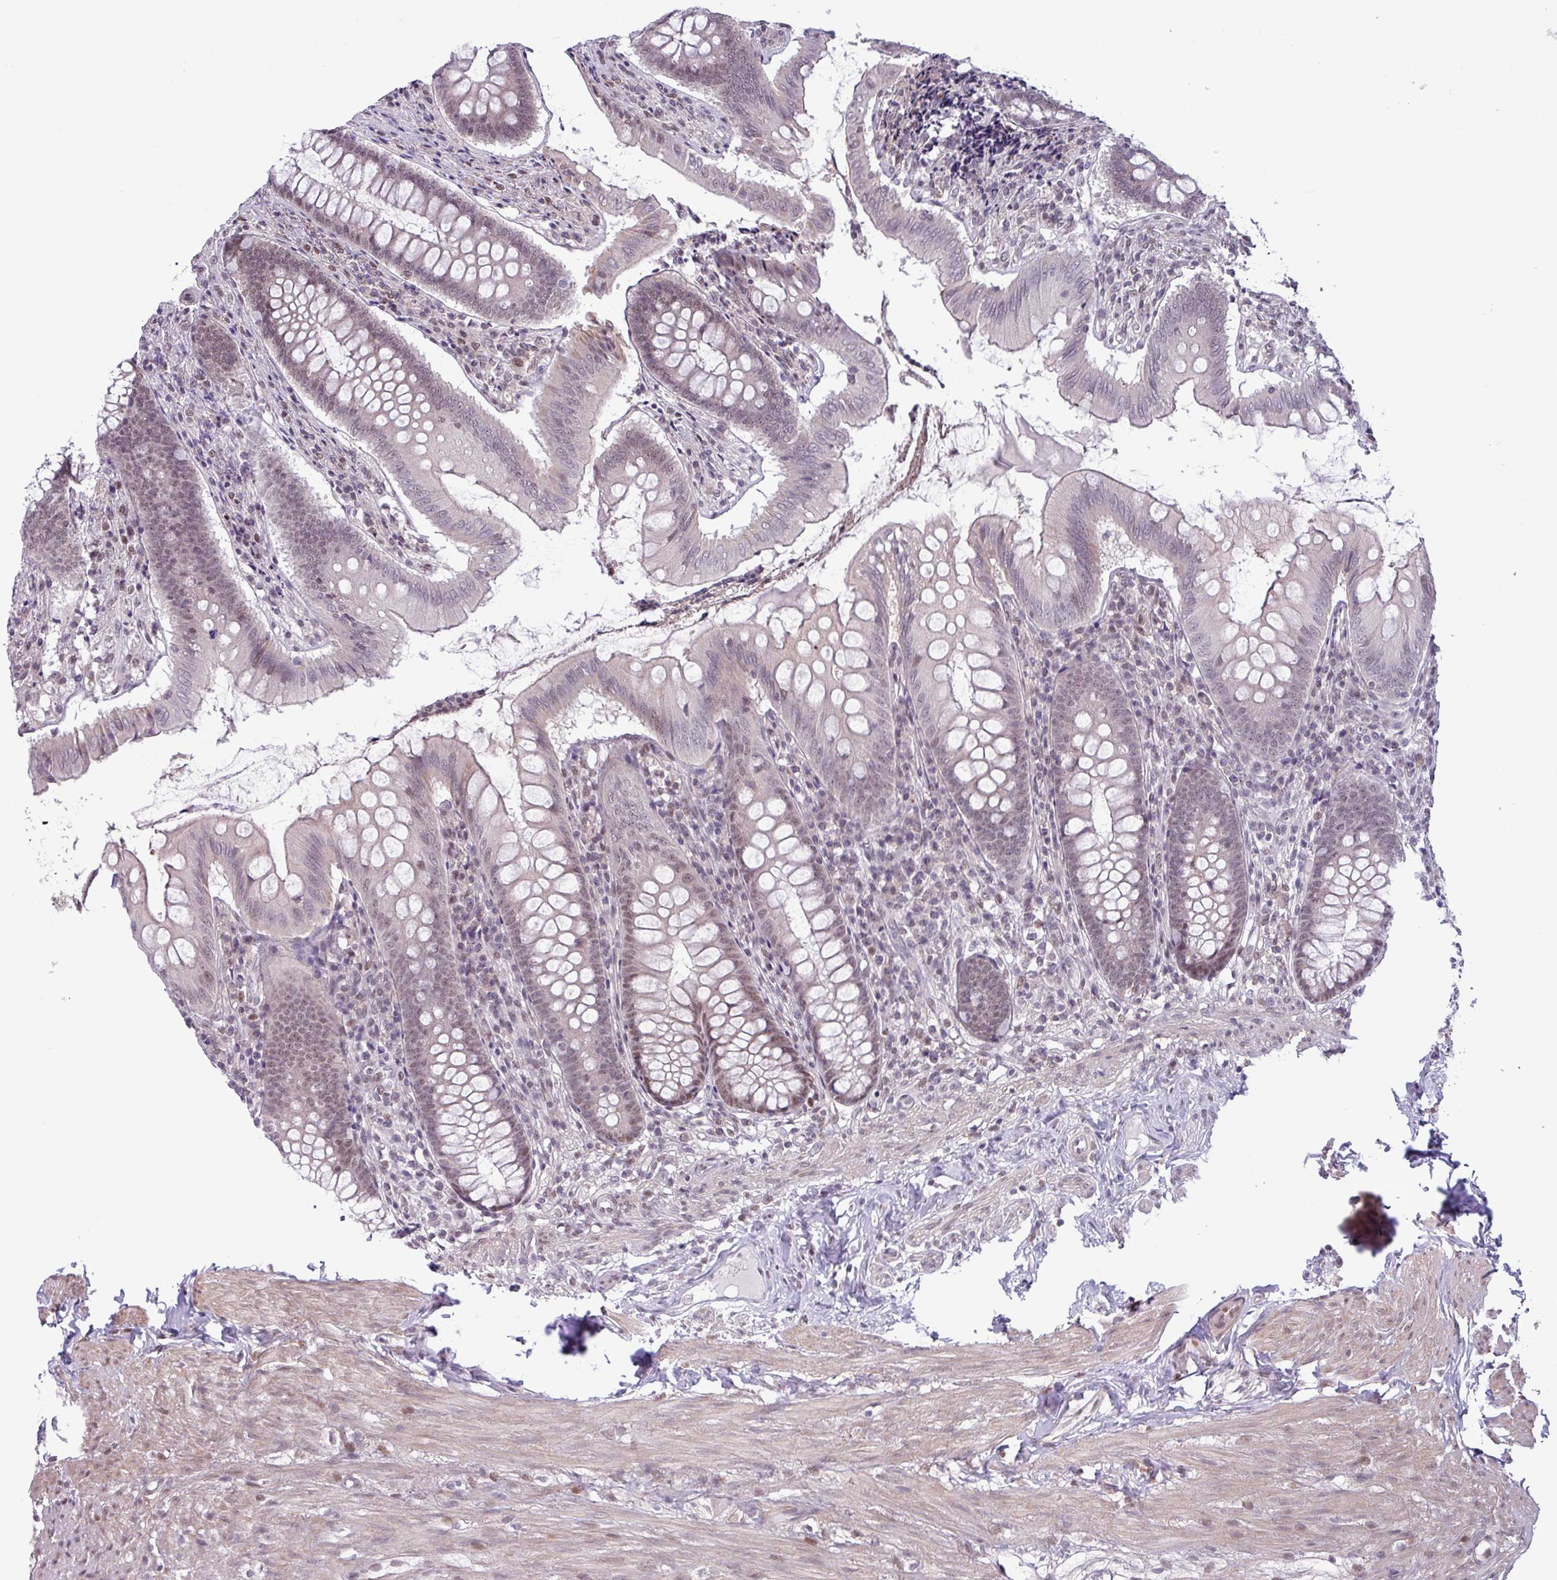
{"staining": {"intensity": "weak", "quantity": "25%-75%", "location": "nuclear"}, "tissue": "appendix", "cell_type": "Glandular cells", "image_type": "normal", "snomed": [{"axis": "morphology", "description": "Normal tissue, NOS"}, {"axis": "topography", "description": "Appendix"}], "caption": "Immunohistochemical staining of normal appendix exhibits weak nuclear protein positivity in approximately 25%-75% of glandular cells.", "gene": "NOTCH2", "patient": {"sex": "female", "age": 51}}